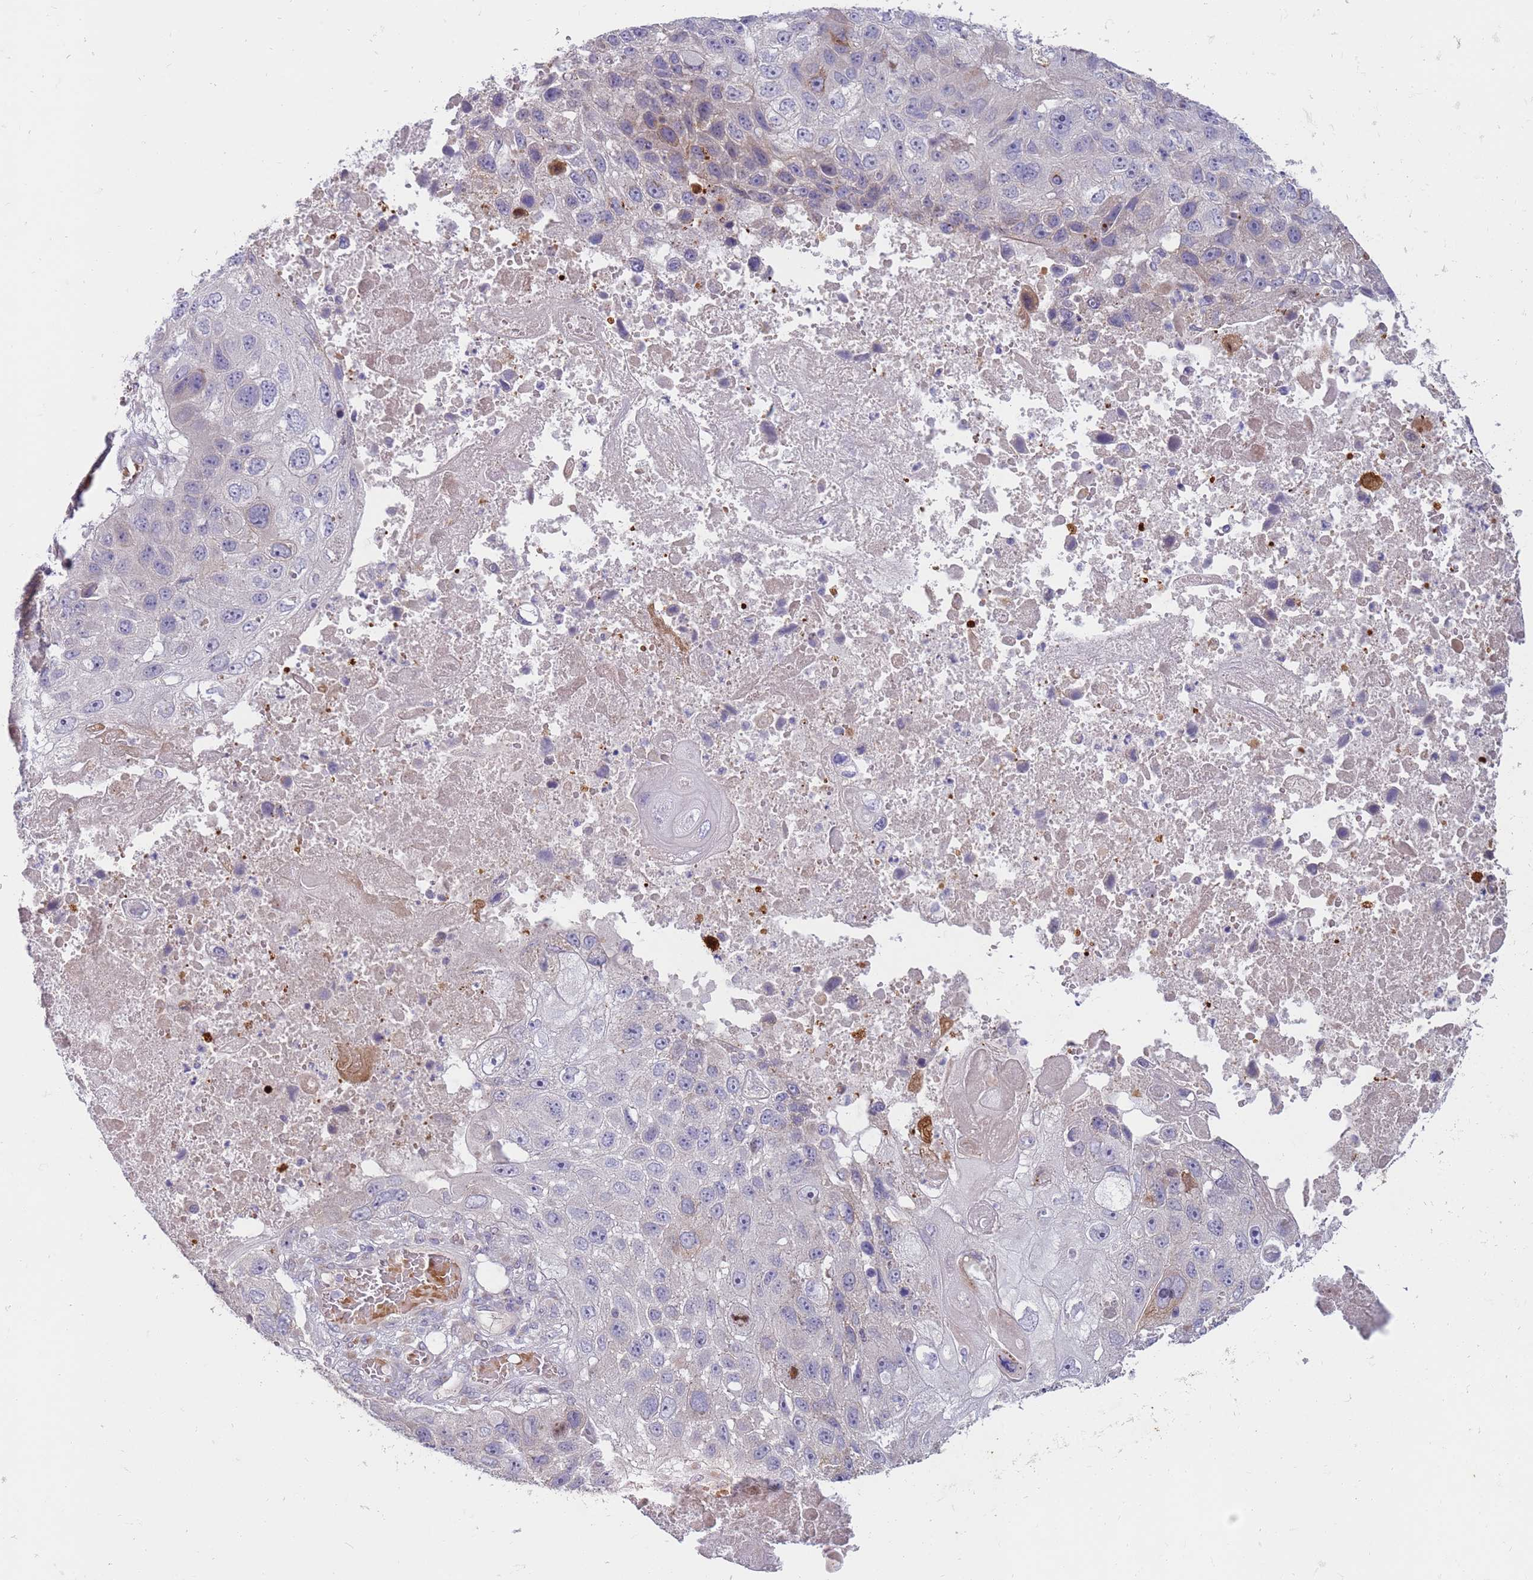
{"staining": {"intensity": "negative", "quantity": "none", "location": "none"}, "tissue": "lung cancer", "cell_type": "Tumor cells", "image_type": "cancer", "snomed": [{"axis": "morphology", "description": "Squamous cell carcinoma, NOS"}, {"axis": "topography", "description": "Lung"}], "caption": "A photomicrograph of human lung cancer is negative for staining in tumor cells.", "gene": "NMUR2", "patient": {"sex": "male", "age": 61}}